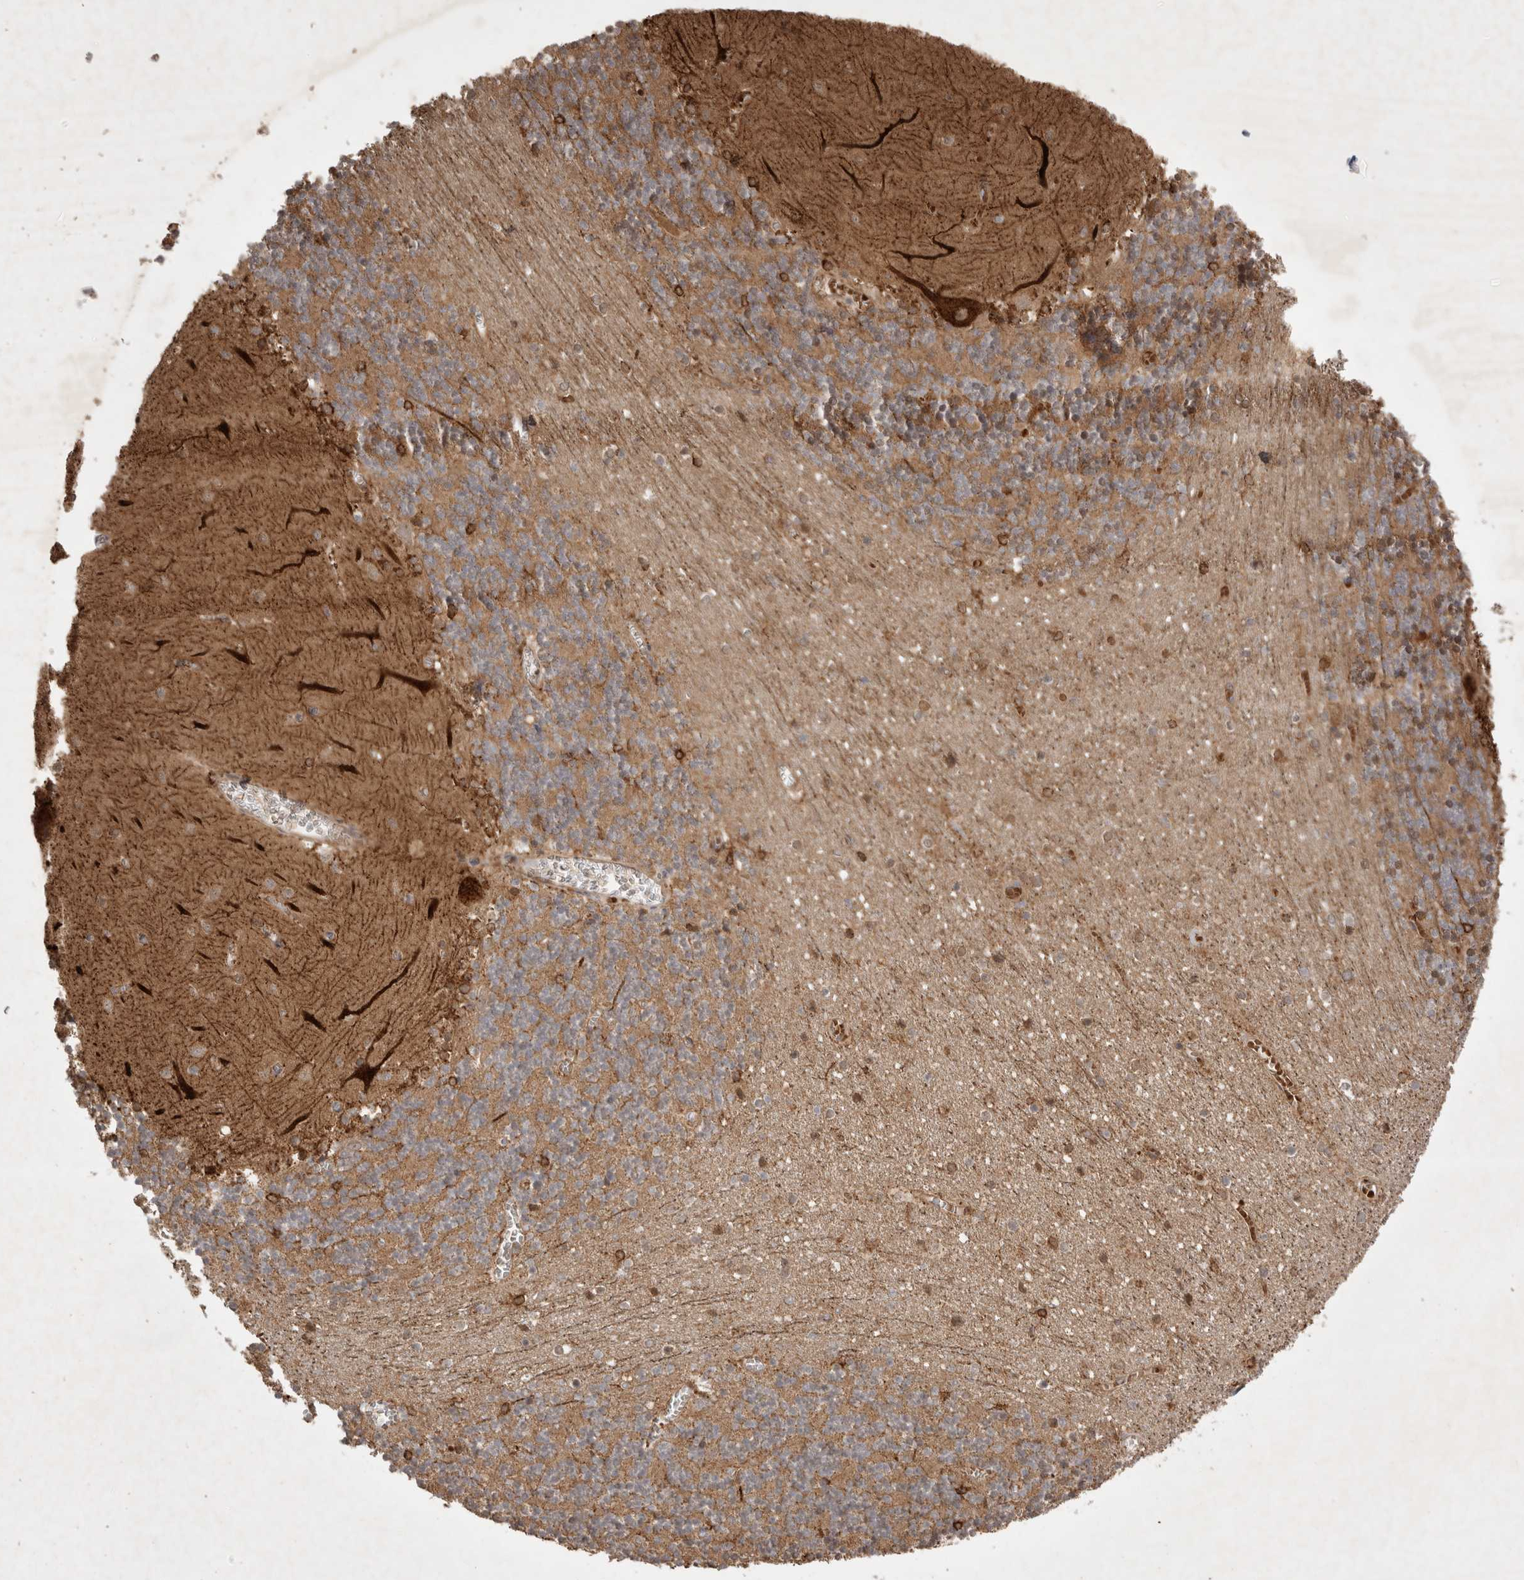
{"staining": {"intensity": "weak", "quantity": ">75%", "location": "cytoplasmic/membranous"}, "tissue": "cerebellum", "cell_type": "Cells in granular layer", "image_type": "normal", "snomed": [{"axis": "morphology", "description": "Normal tissue, NOS"}, {"axis": "topography", "description": "Cerebellum"}], "caption": "Protein expression analysis of normal cerebellum reveals weak cytoplasmic/membranous positivity in approximately >75% of cells in granular layer.", "gene": "FAM221A", "patient": {"sex": "female", "age": 28}}